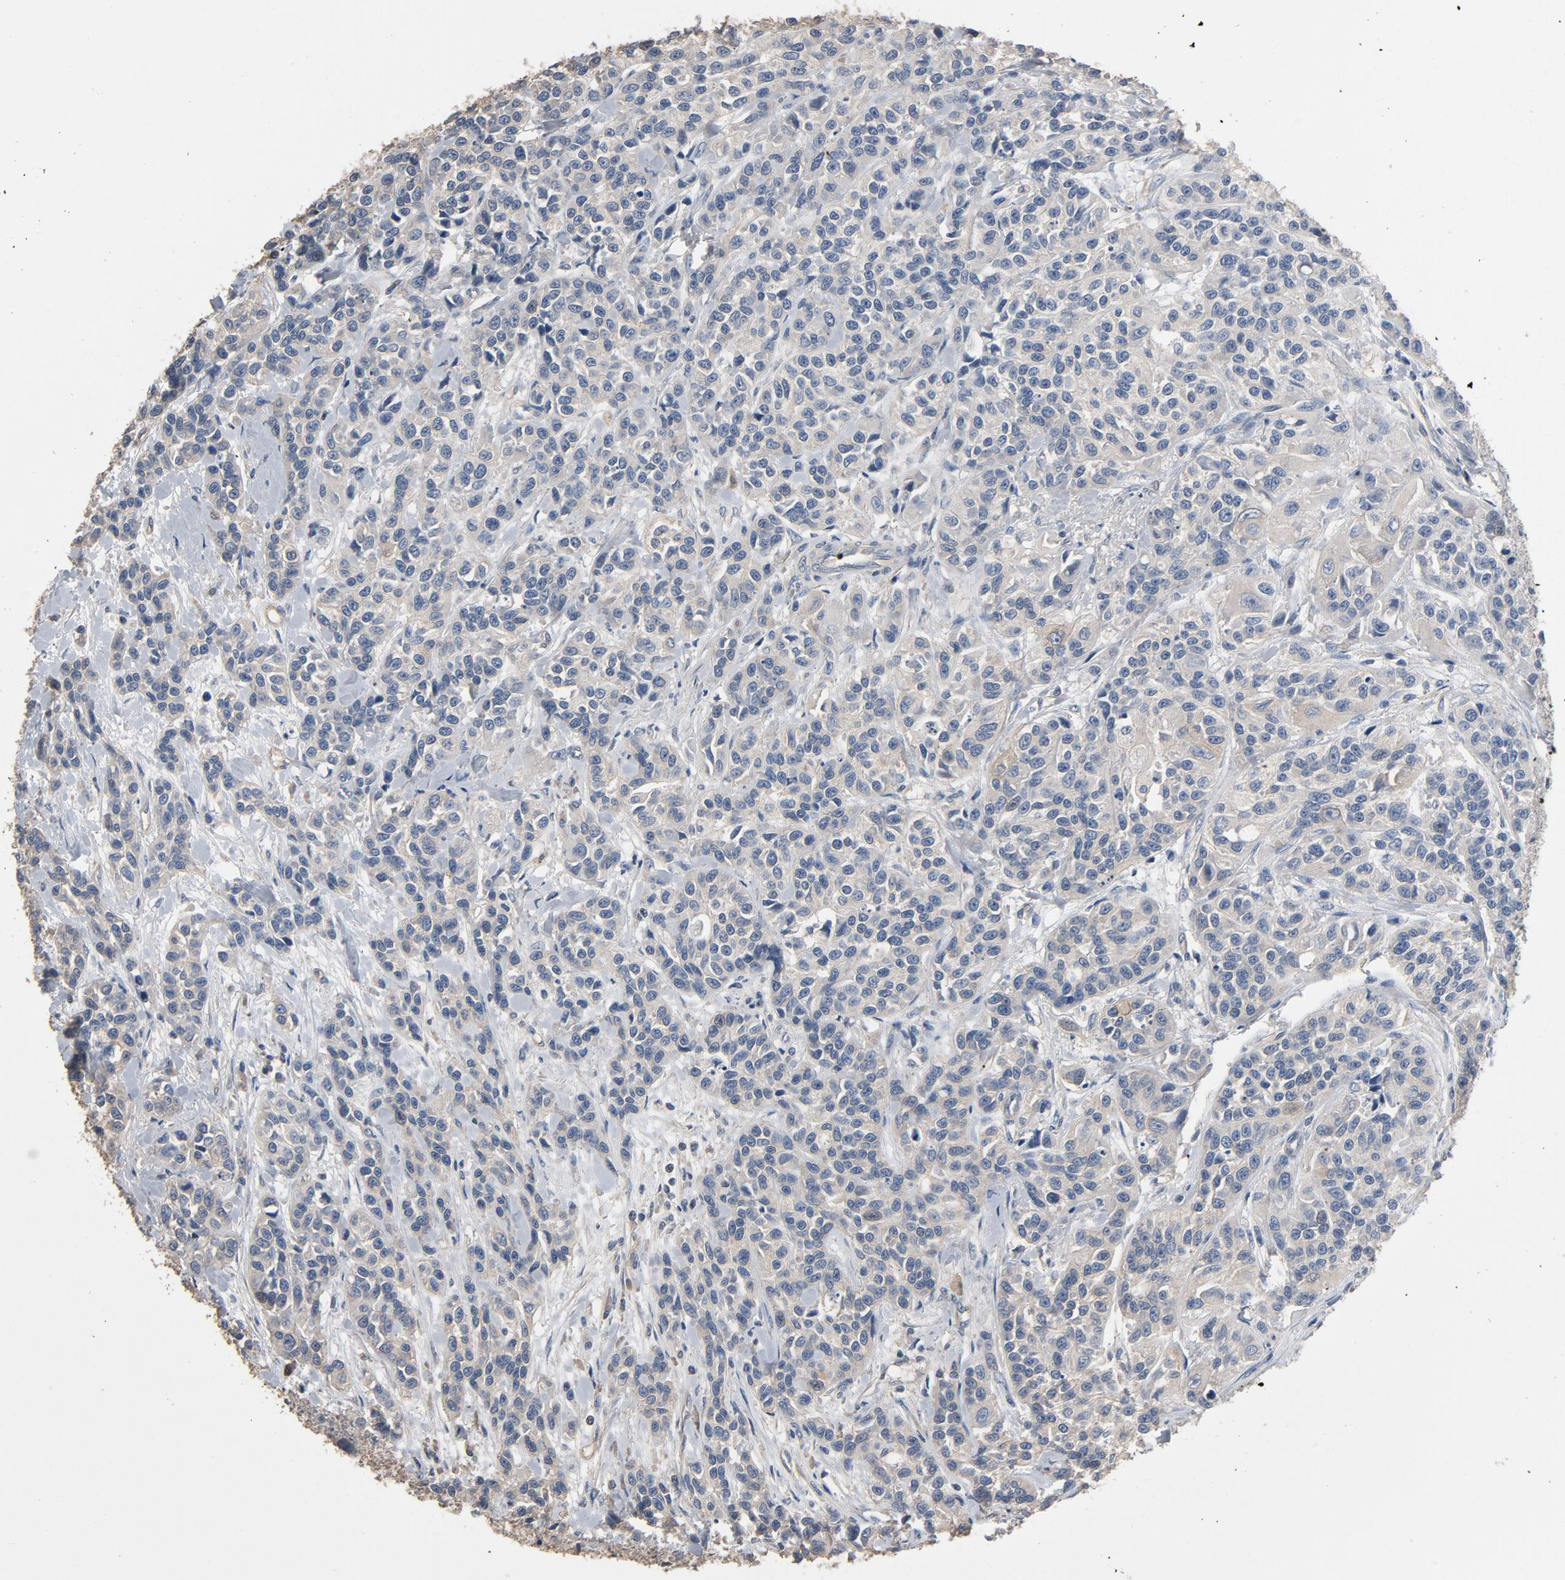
{"staining": {"intensity": "negative", "quantity": "none", "location": "none"}, "tissue": "urothelial cancer", "cell_type": "Tumor cells", "image_type": "cancer", "snomed": [{"axis": "morphology", "description": "Urothelial carcinoma, High grade"}, {"axis": "topography", "description": "Urinary bladder"}], "caption": "Immunohistochemical staining of human urothelial cancer reveals no significant expression in tumor cells.", "gene": "SOX6", "patient": {"sex": "female", "age": 81}}